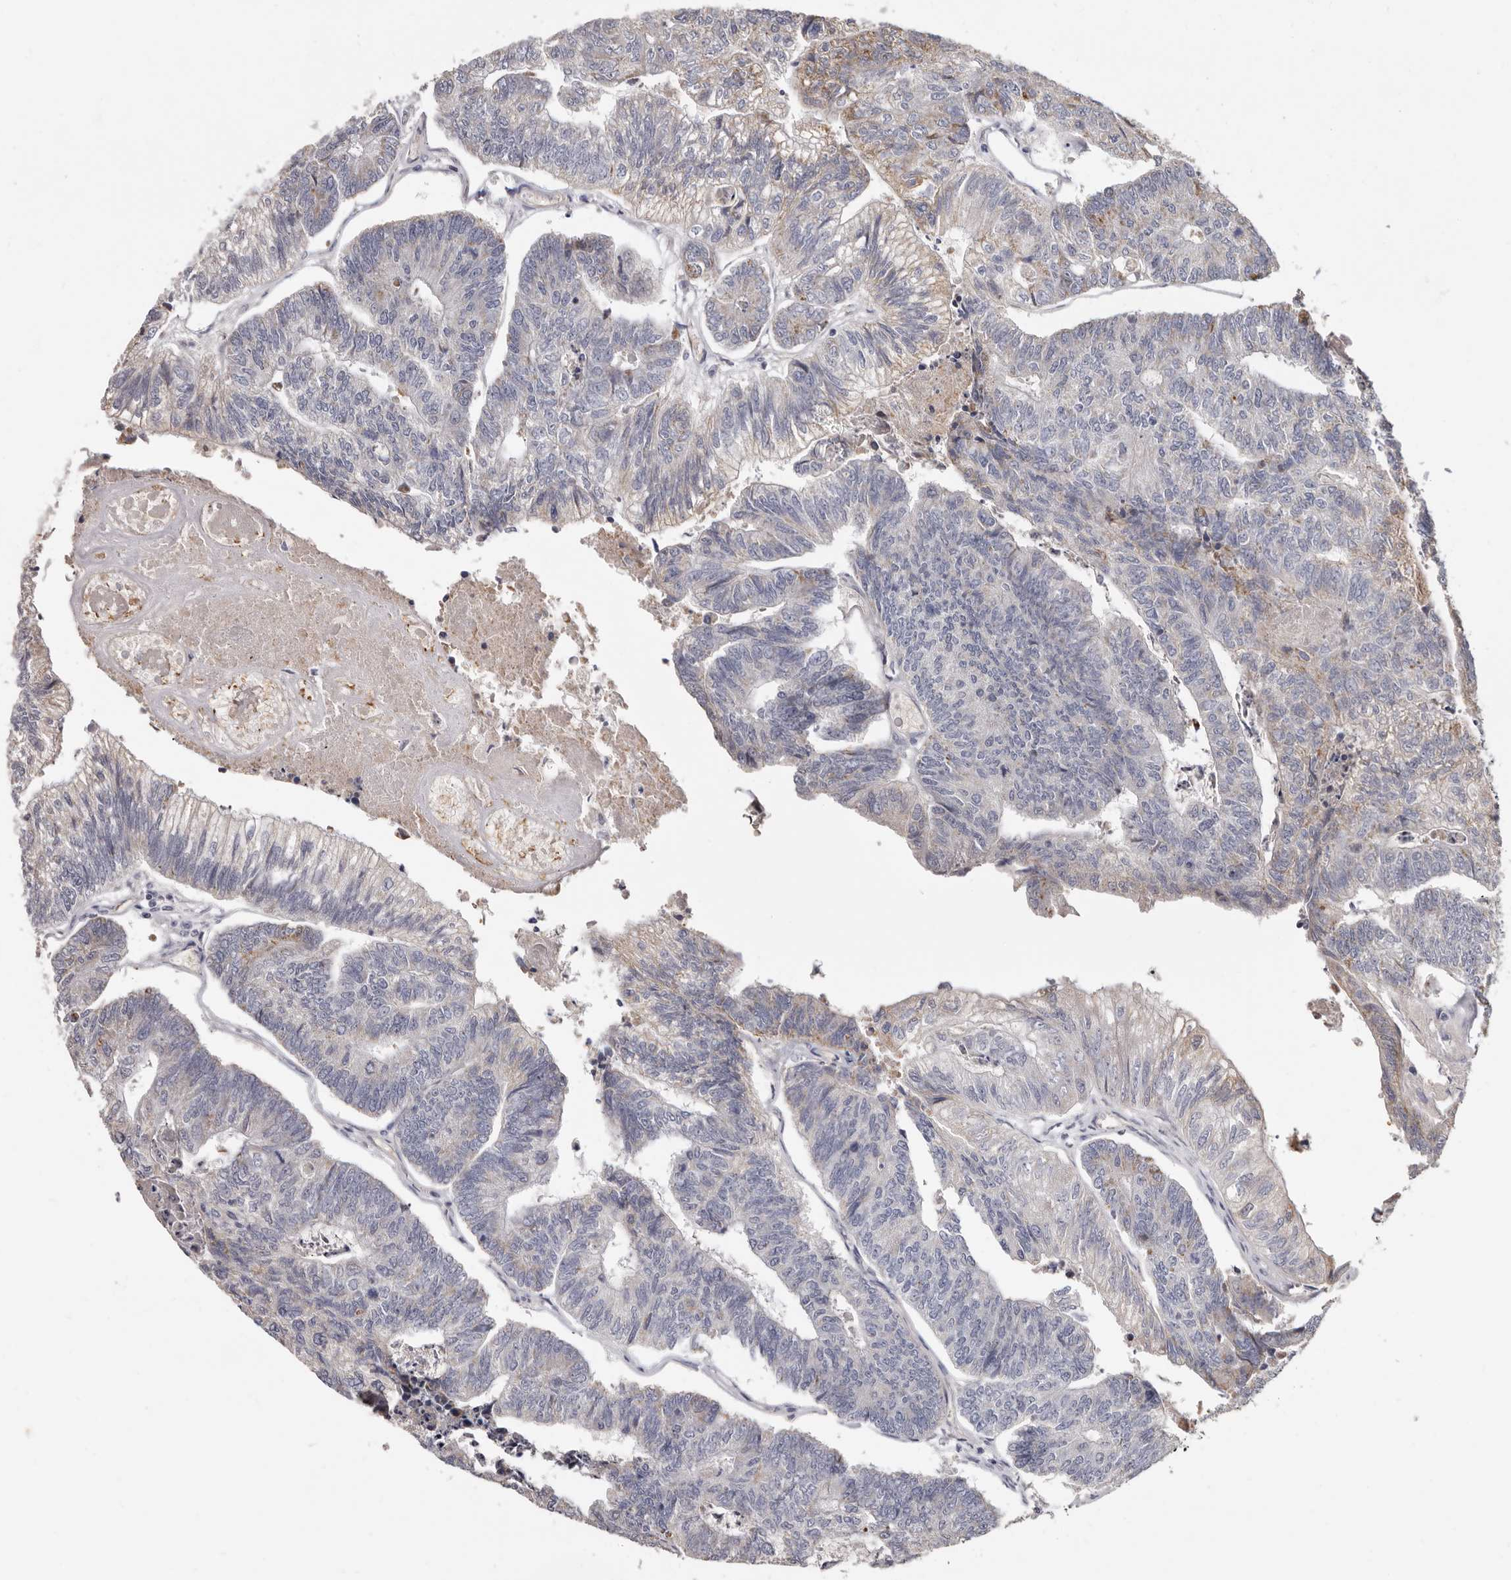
{"staining": {"intensity": "weak", "quantity": "<25%", "location": "cytoplasmic/membranous"}, "tissue": "colorectal cancer", "cell_type": "Tumor cells", "image_type": "cancer", "snomed": [{"axis": "morphology", "description": "Adenocarcinoma, NOS"}, {"axis": "topography", "description": "Colon"}], "caption": "A high-resolution image shows immunohistochemistry (IHC) staining of adenocarcinoma (colorectal), which shows no significant staining in tumor cells.", "gene": "SPTA1", "patient": {"sex": "female", "age": 67}}